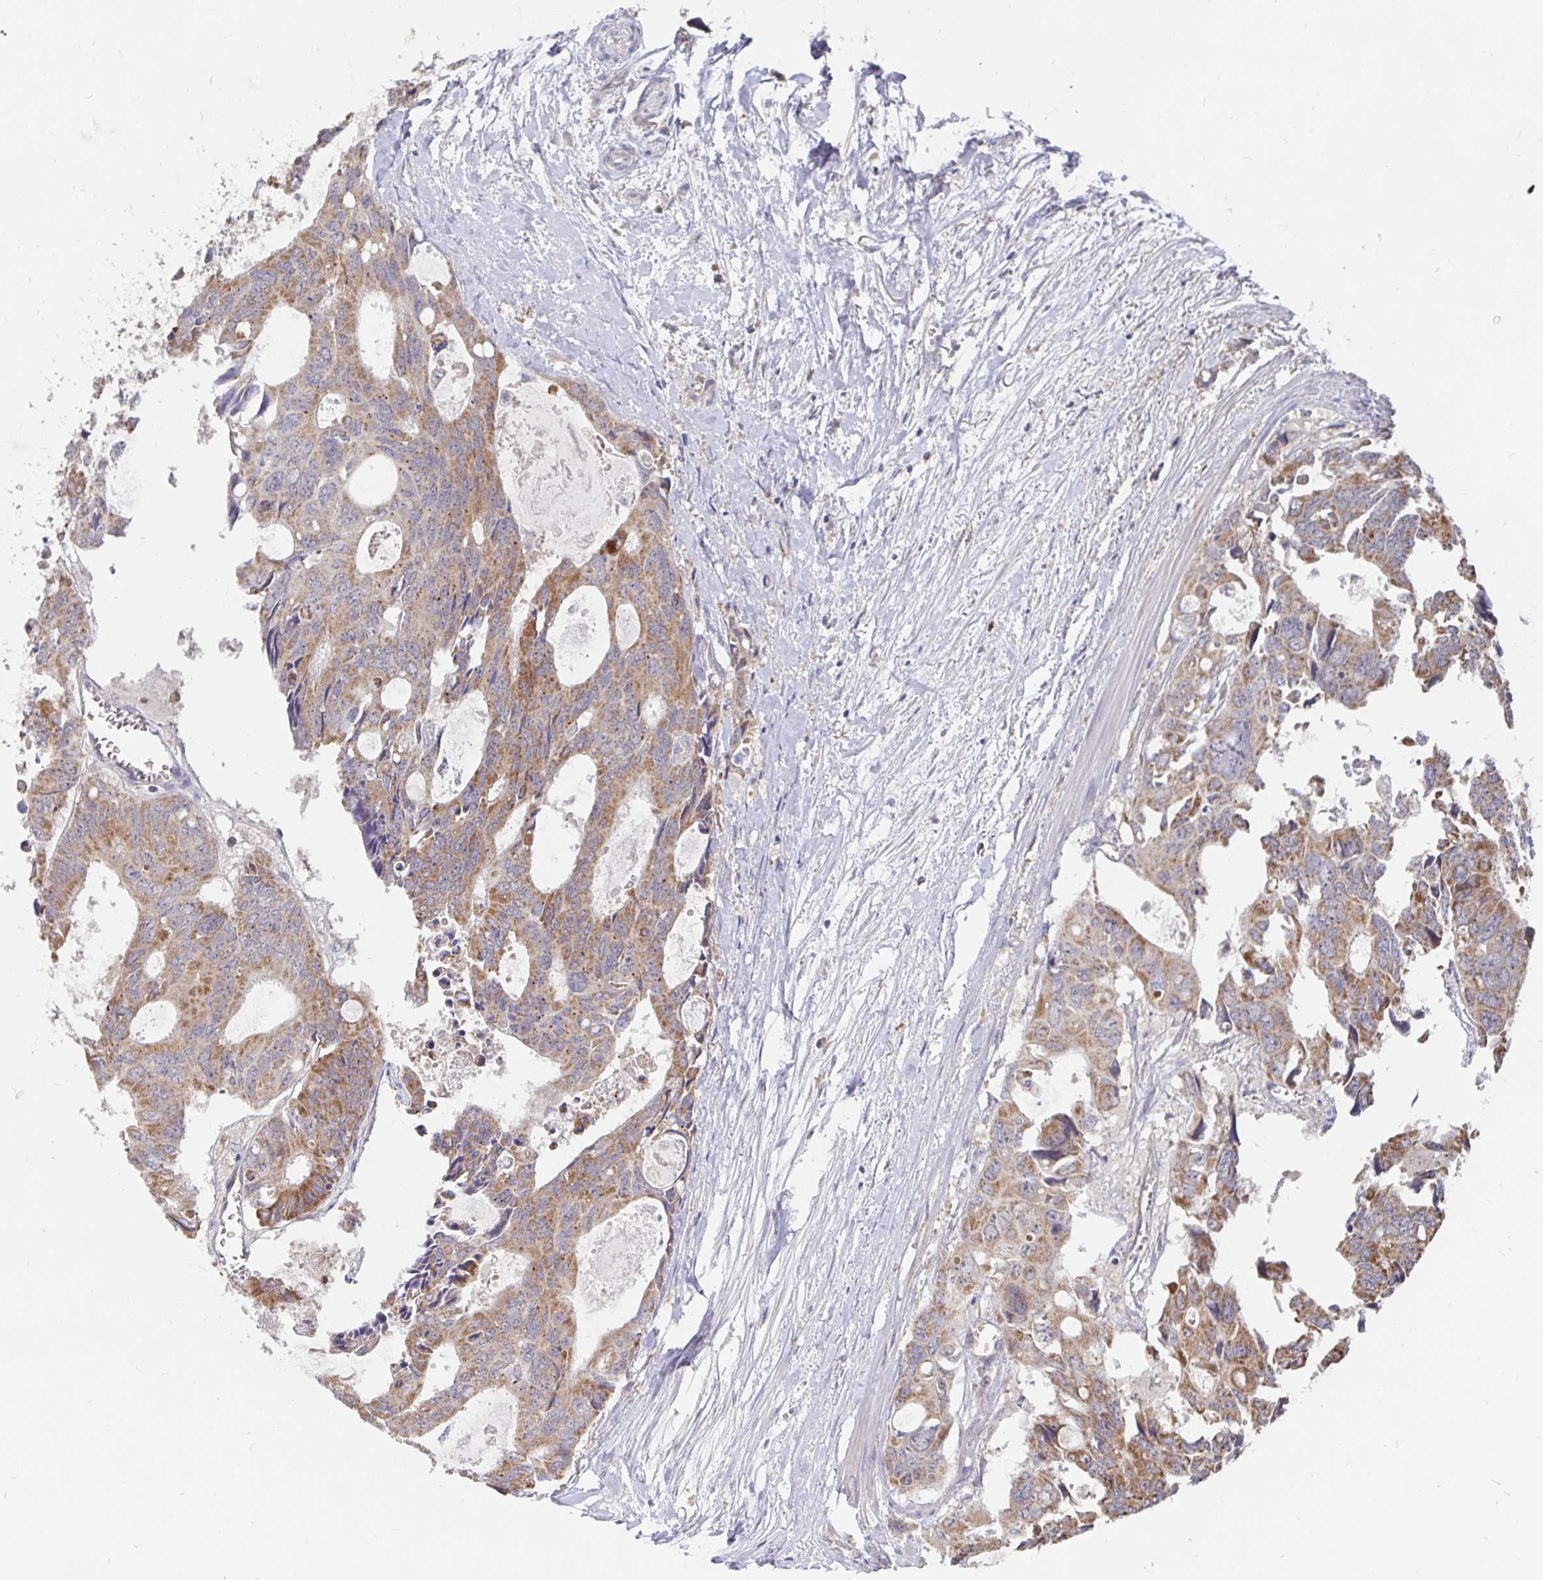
{"staining": {"intensity": "moderate", "quantity": ">75%", "location": "cytoplasmic/membranous"}, "tissue": "colorectal cancer", "cell_type": "Tumor cells", "image_type": "cancer", "snomed": [{"axis": "morphology", "description": "Adenocarcinoma, NOS"}, {"axis": "topography", "description": "Rectum"}], "caption": "Immunohistochemical staining of human colorectal cancer demonstrates moderate cytoplasmic/membranous protein positivity in approximately >75% of tumor cells.", "gene": "PDF", "patient": {"sex": "male", "age": 76}}